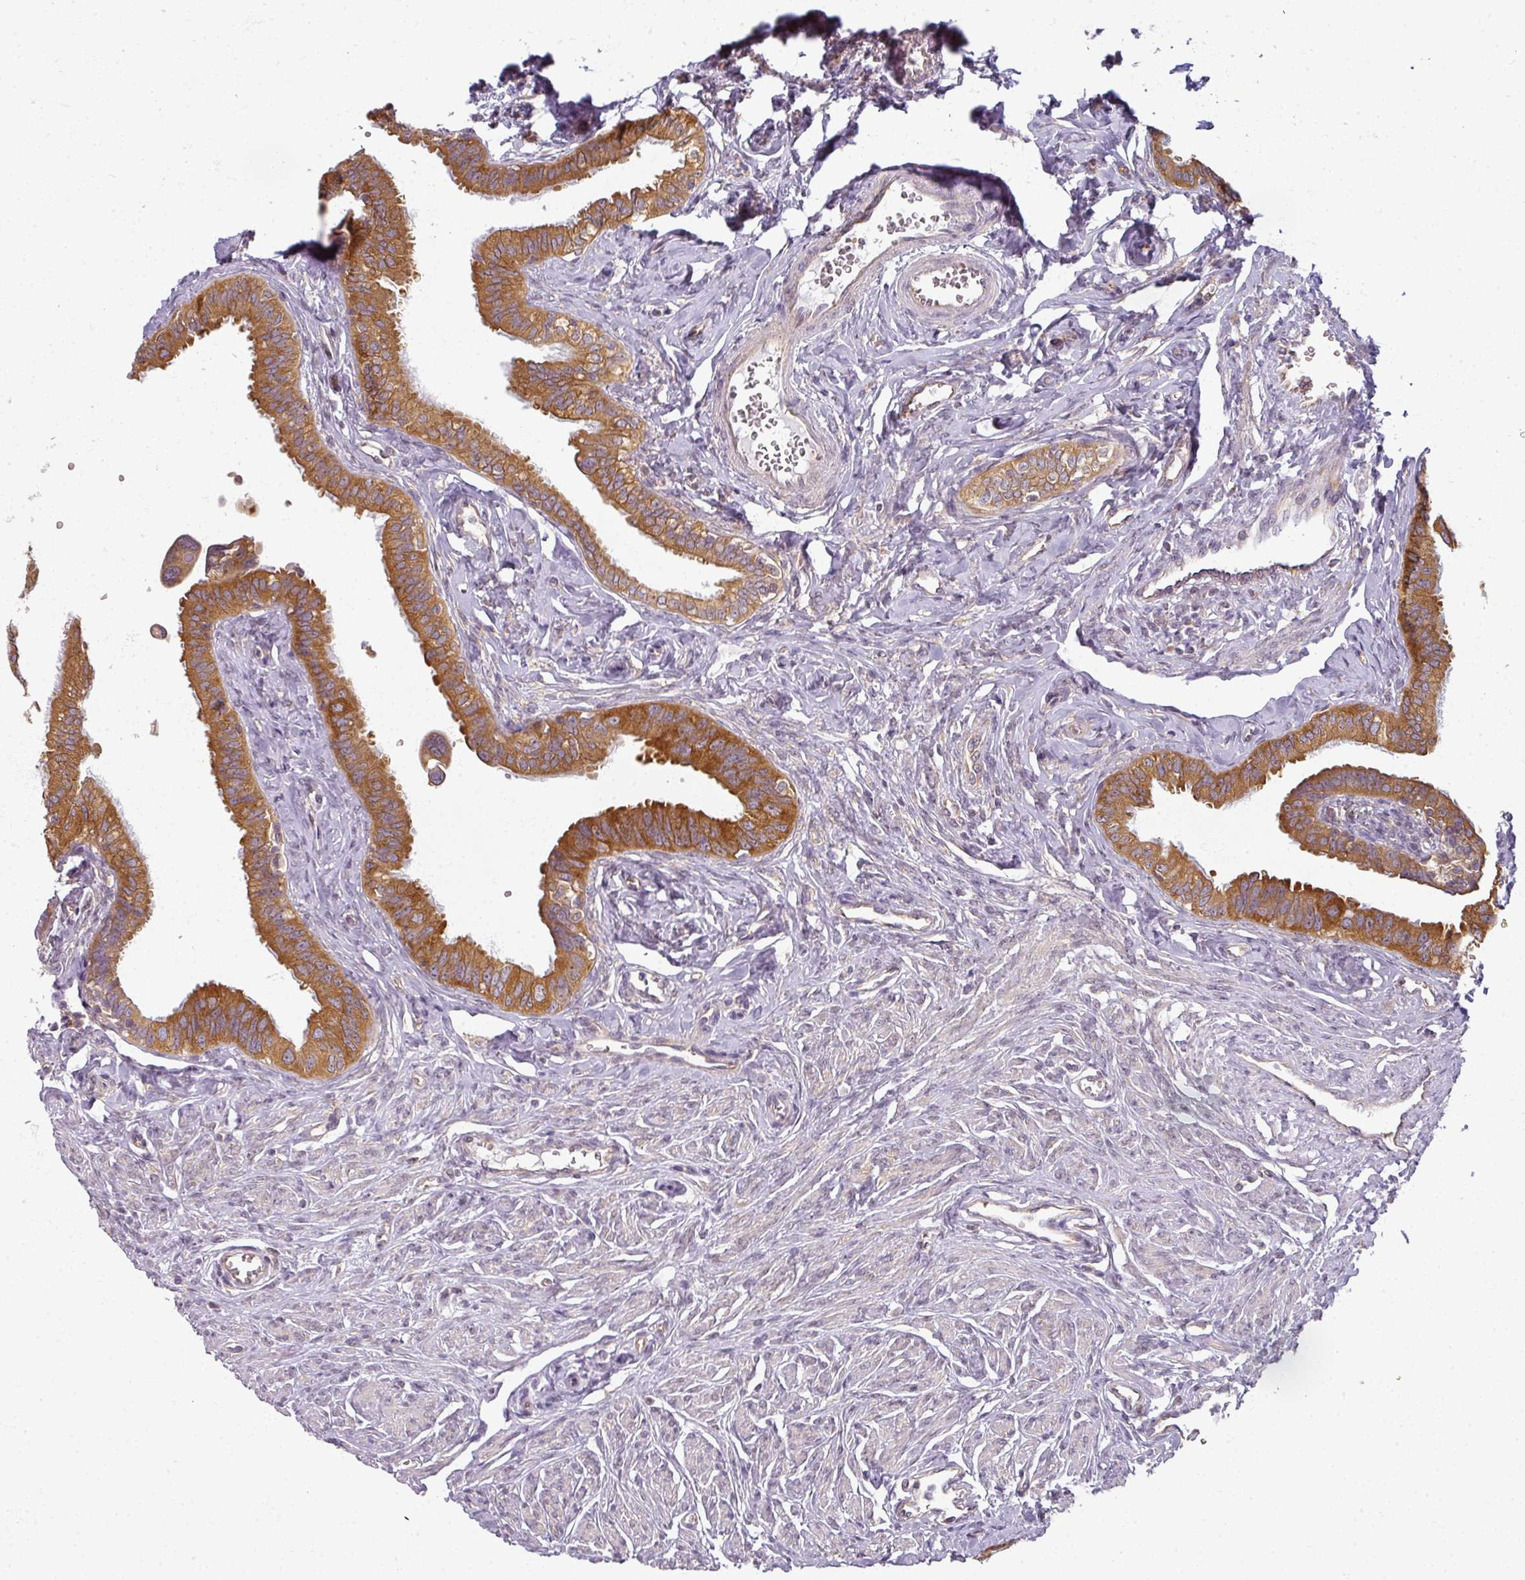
{"staining": {"intensity": "strong", "quantity": ">75%", "location": "cytoplasmic/membranous"}, "tissue": "fallopian tube", "cell_type": "Glandular cells", "image_type": "normal", "snomed": [{"axis": "morphology", "description": "Normal tissue, NOS"}, {"axis": "morphology", "description": "Carcinoma, NOS"}, {"axis": "topography", "description": "Fallopian tube"}, {"axis": "topography", "description": "Ovary"}], "caption": "Glandular cells demonstrate high levels of strong cytoplasmic/membranous staining in approximately >75% of cells in normal human fallopian tube.", "gene": "AGPAT4", "patient": {"sex": "female", "age": 59}}